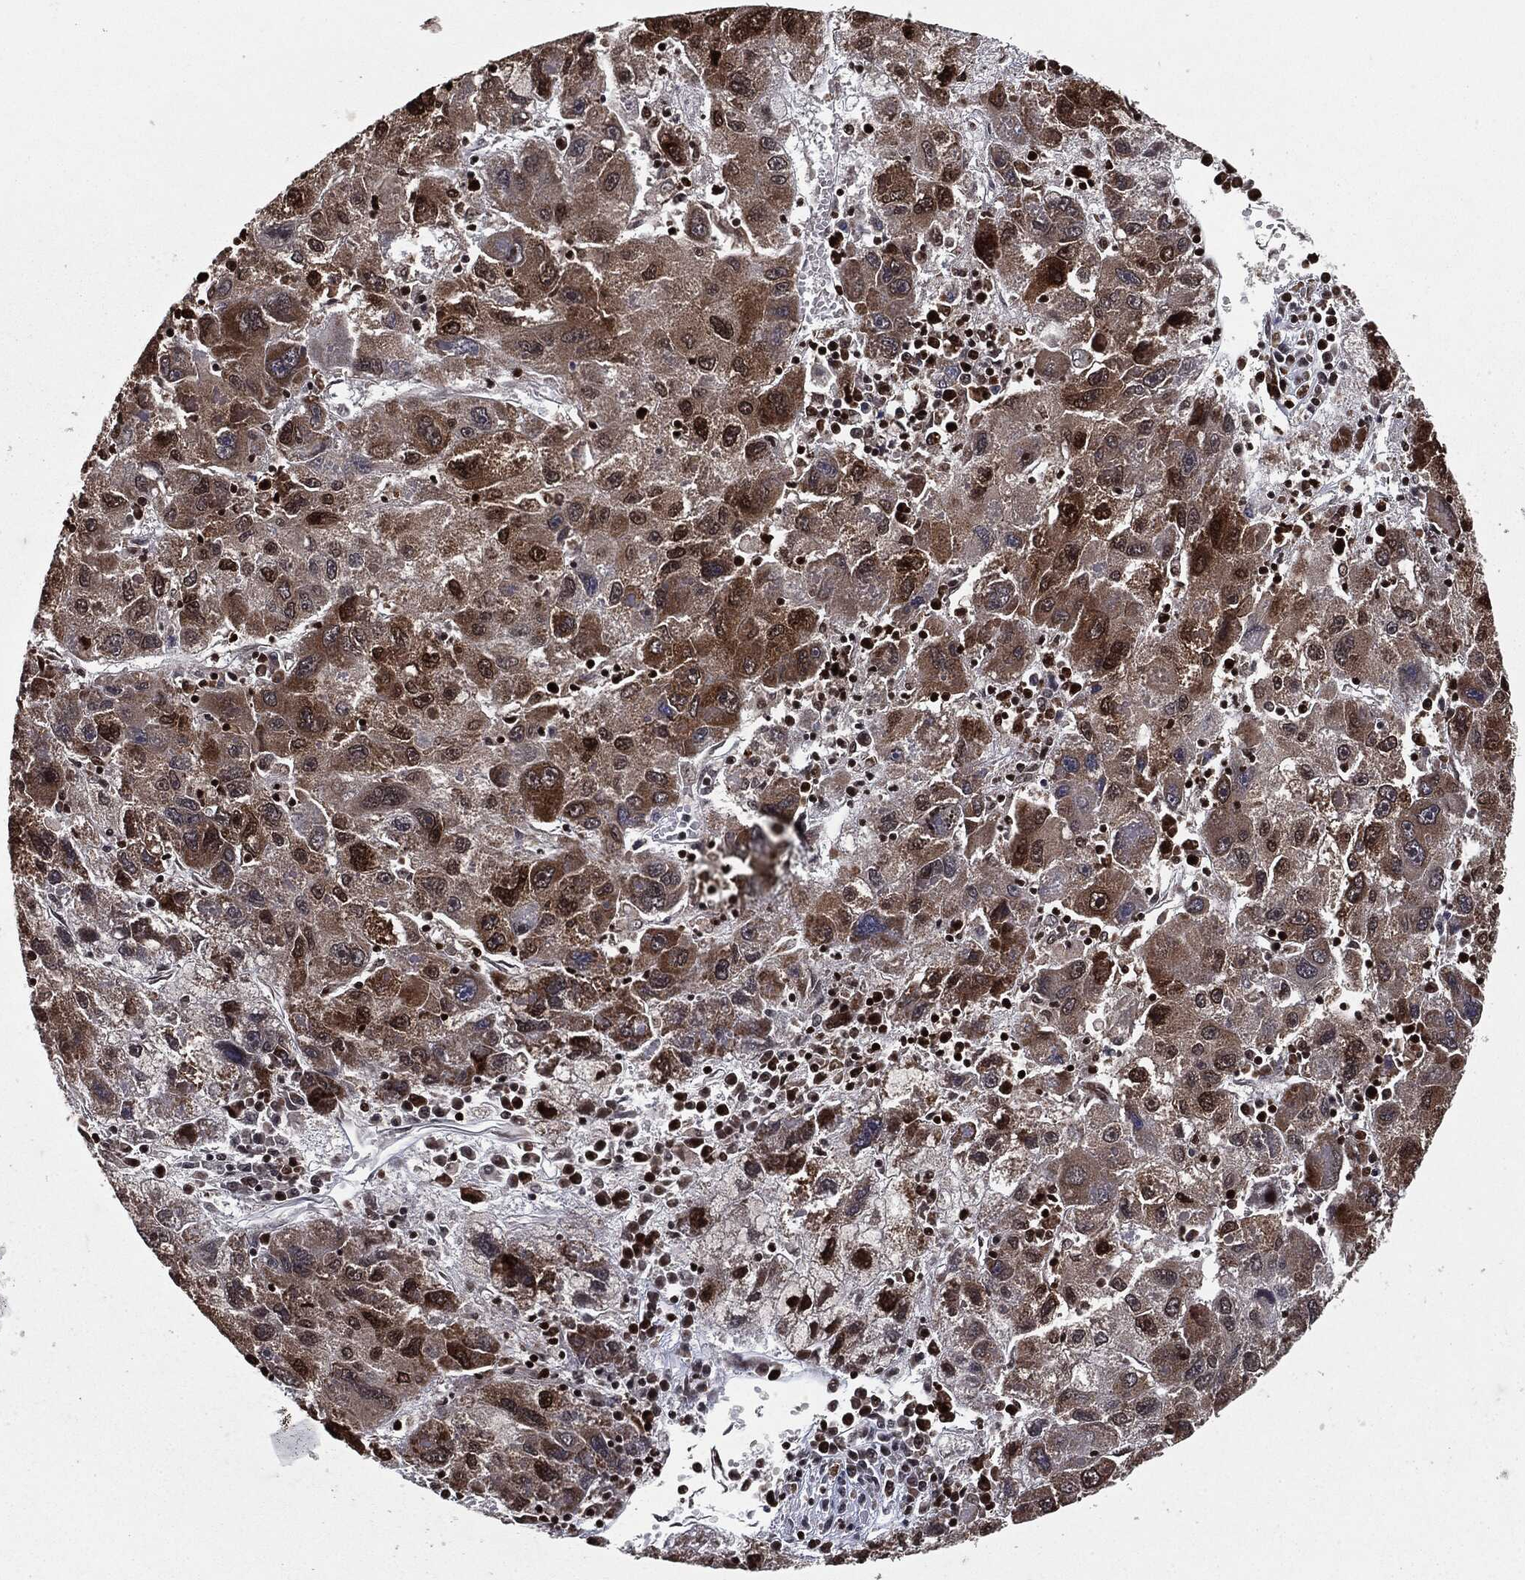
{"staining": {"intensity": "strong", "quantity": ">75%", "location": "cytoplasmic/membranous,nuclear"}, "tissue": "liver cancer", "cell_type": "Tumor cells", "image_type": "cancer", "snomed": [{"axis": "morphology", "description": "Carcinoma, Hepatocellular, NOS"}, {"axis": "topography", "description": "Liver"}], "caption": "Liver cancer tissue reveals strong cytoplasmic/membranous and nuclear staining in approximately >75% of tumor cells The protein of interest is stained brown, and the nuclei are stained in blue (DAB IHC with brightfield microscopy, high magnification).", "gene": "CHCHD2", "patient": {"sex": "male", "age": 75}}